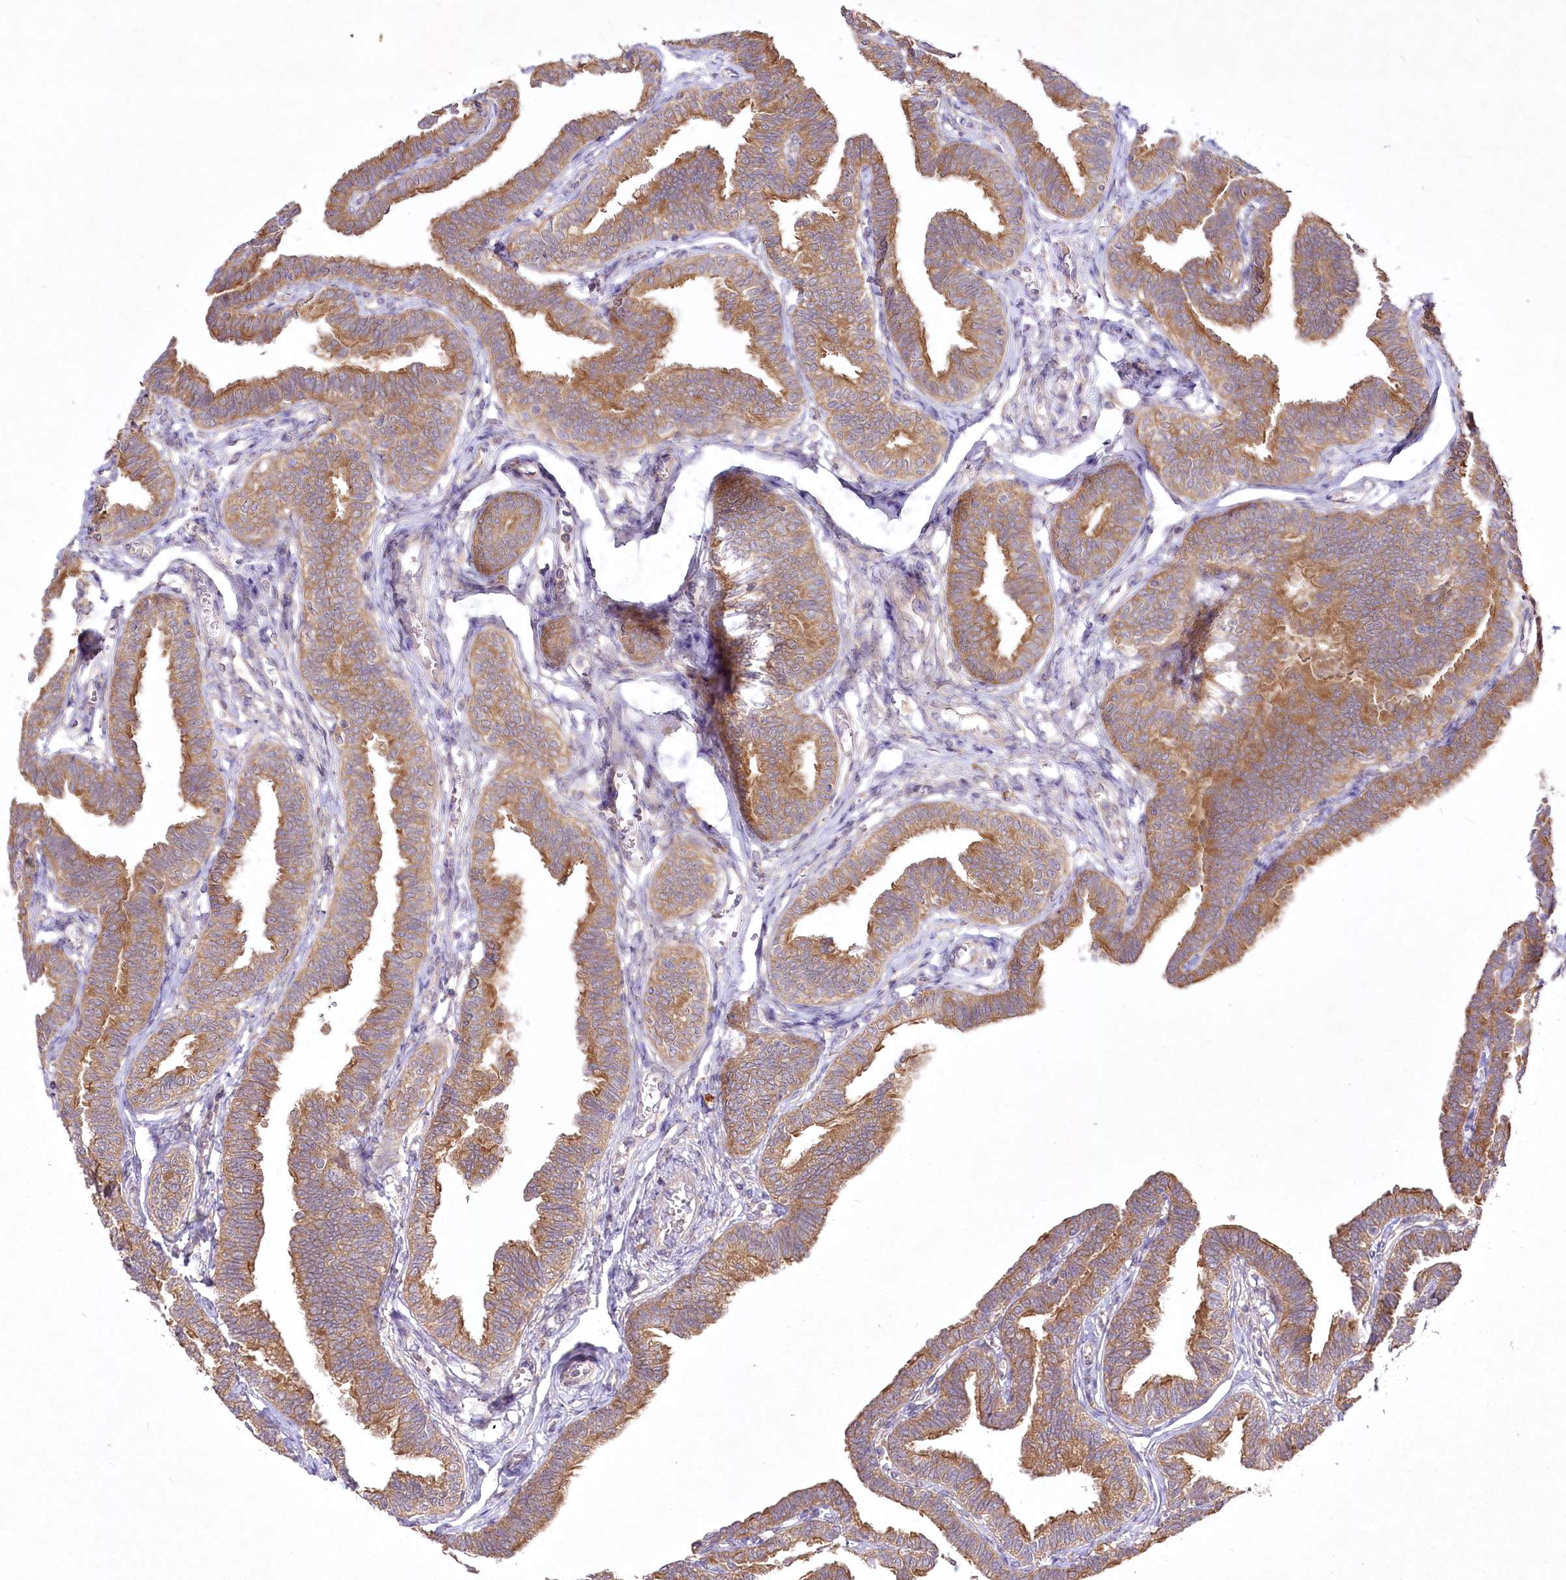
{"staining": {"intensity": "moderate", "quantity": ">75%", "location": "cytoplasmic/membranous"}, "tissue": "fallopian tube", "cell_type": "Glandular cells", "image_type": "normal", "snomed": [{"axis": "morphology", "description": "Normal tissue, NOS"}, {"axis": "topography", "description": "Fallopian tube"}, {"axis": "topography", "description": "Ovary"}], "caption": "DAB immunohistochemical staining of benign human fallopian tube shows moderate cytoplasmic/membranous protein expression in about >75% of glandular cells.", "gene": "PYROXD1", "patient": {"sex": "female", "age": 23}}